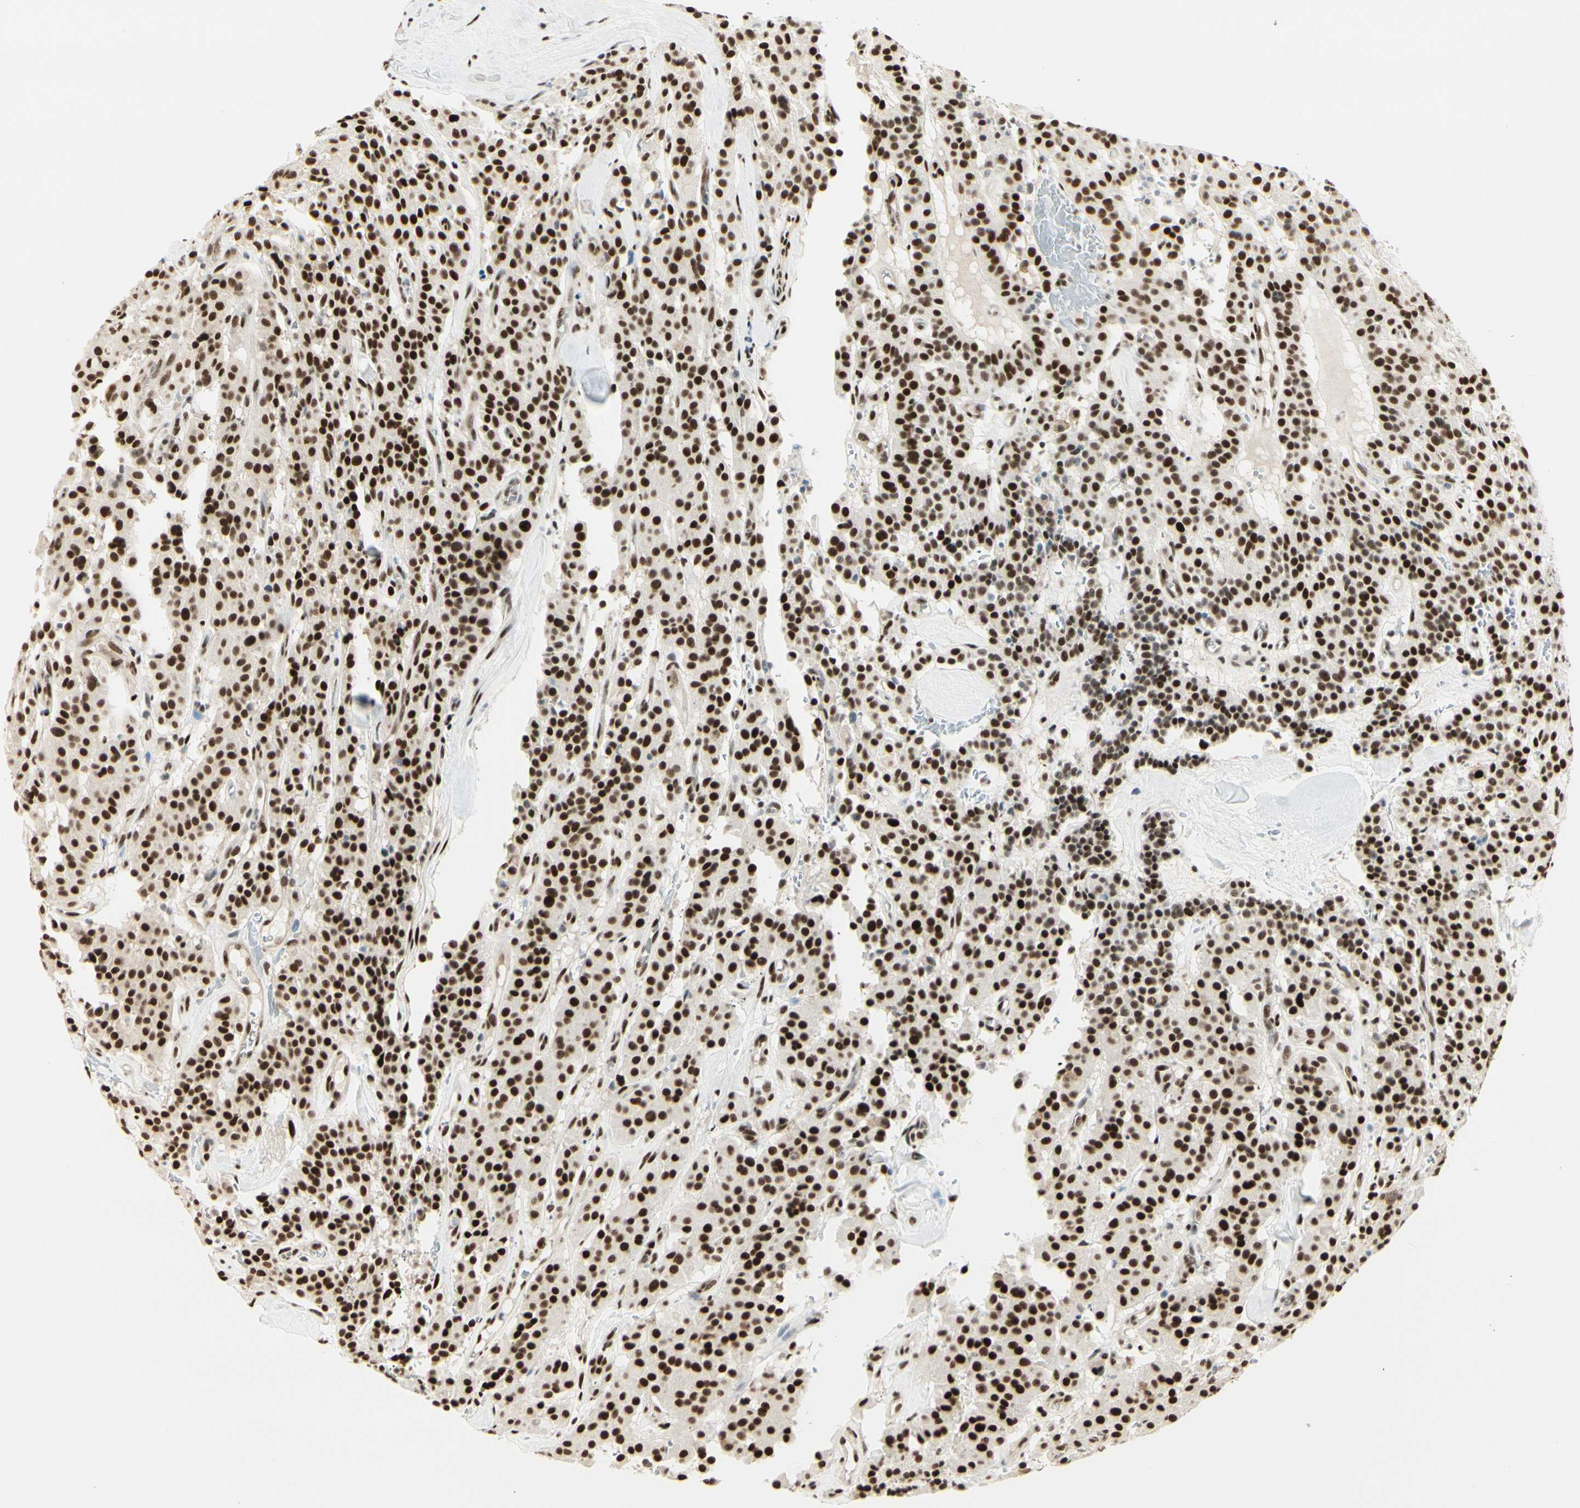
{"staining": {"intensity": "strong", "quantity": ">75%", "location": "nuclear"}, "tissue": "carcinoid", "cell_type": "Tumor cells", "image_type": "cancer", "snomed": [{"axis": "morphology", "description": "Carcinoid, malignant, NOS"}, {"axis": "topography", "description": "Lung"}], "caption": "Tumor cells show strong nuclear staining in approximately >75% of cells in carcinoid (malignant).", "gene": "HEXIM1", "patient": {"sex": "male", "age": 30}}